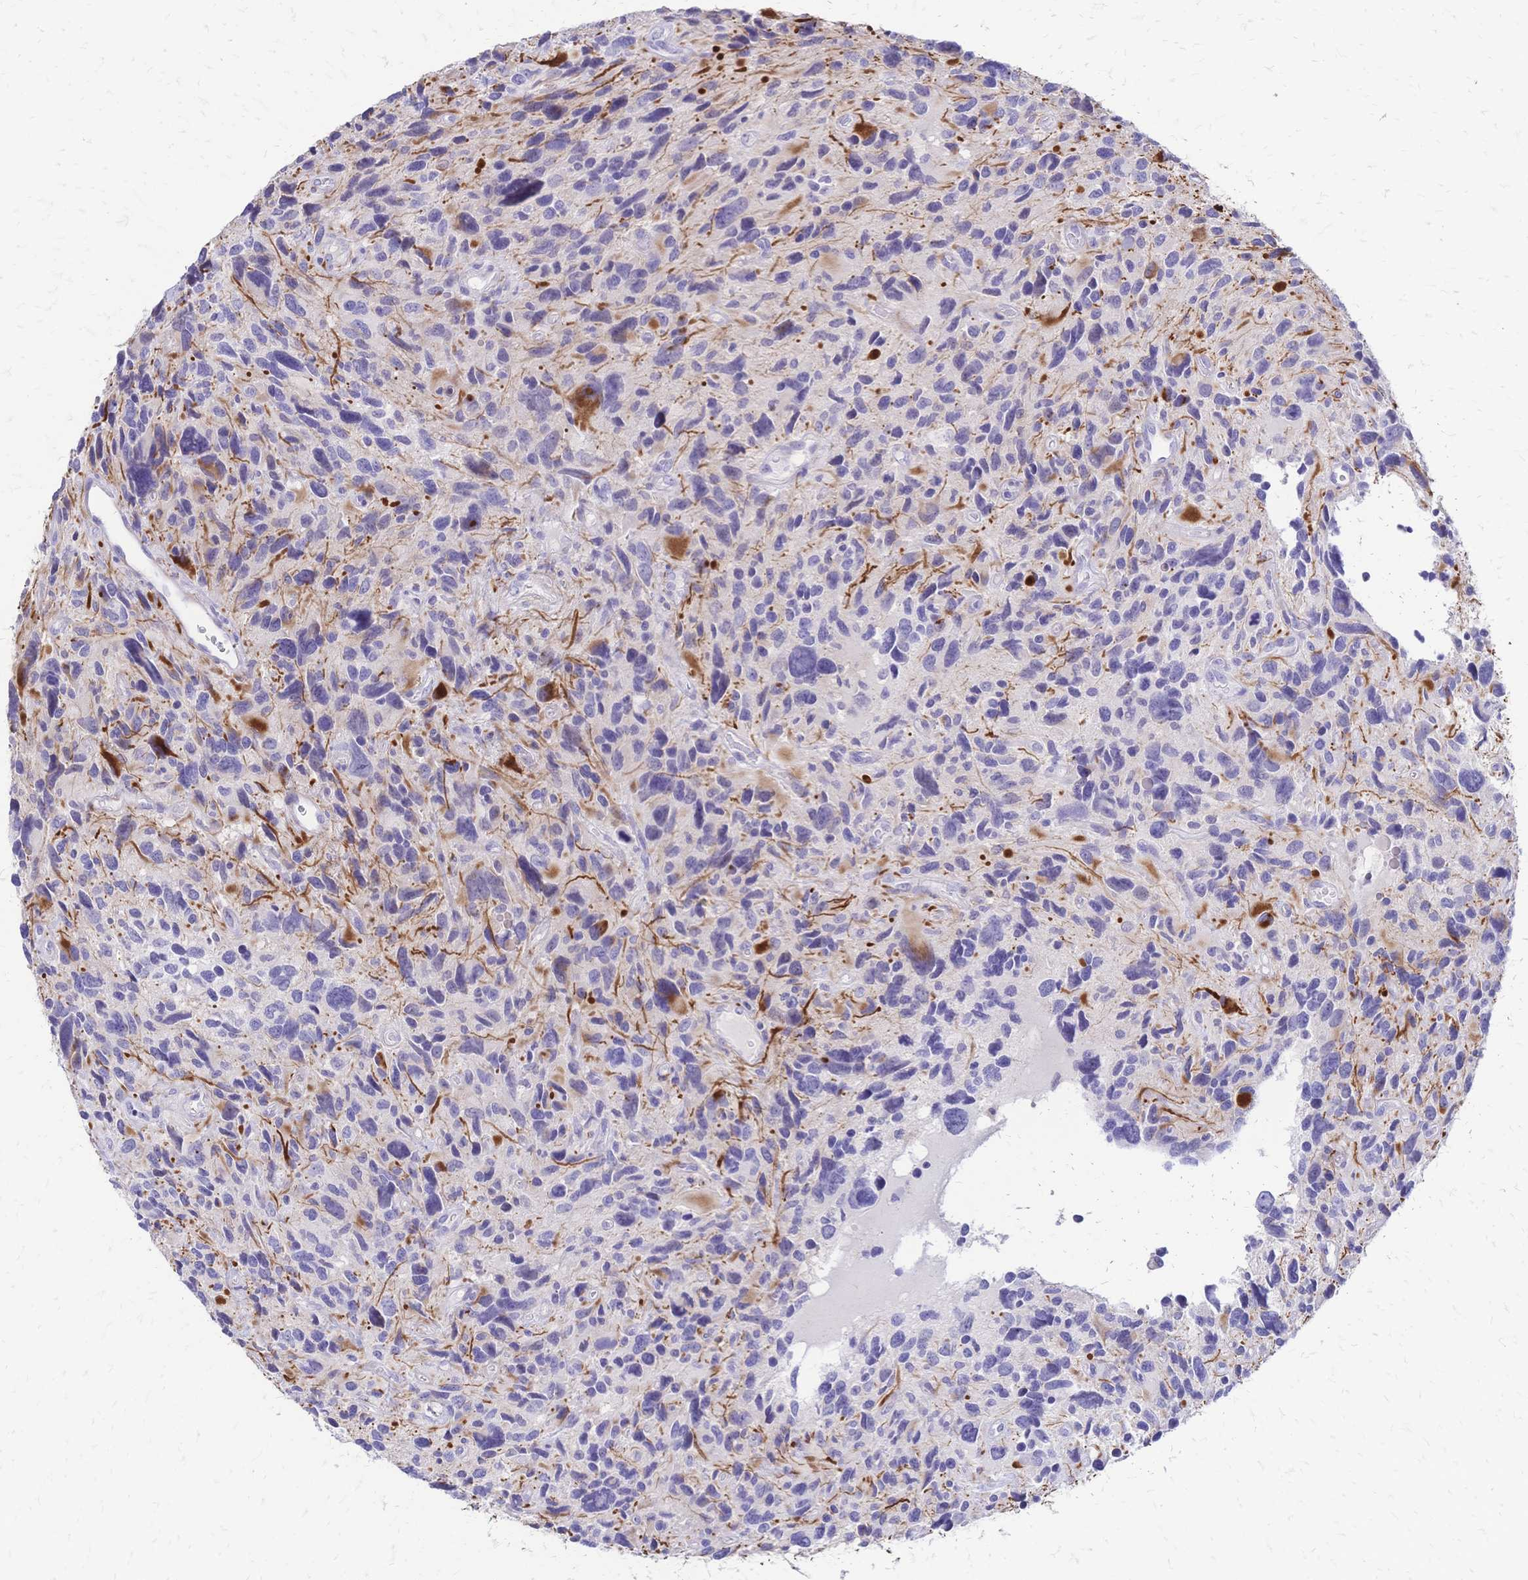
{"staining": {"intensity": "negative", "quantity": "none", "location": "none"}, "tissue": "glioma", "cell_type": "Tumor cells", "image_type": "cancer", "snomed": [{"axis": "morphology", "description": "Glioma, malignant, High grade"}, {"axis": "topography", "description": "Brain"}], "caption": "Human malignant glioma (high-grade) stained for a protein using immunohistochemistry demonstrates no staining in tumor cells.", "gene": "IL2RA", "patient": {"sex": "male", "age": 46}}